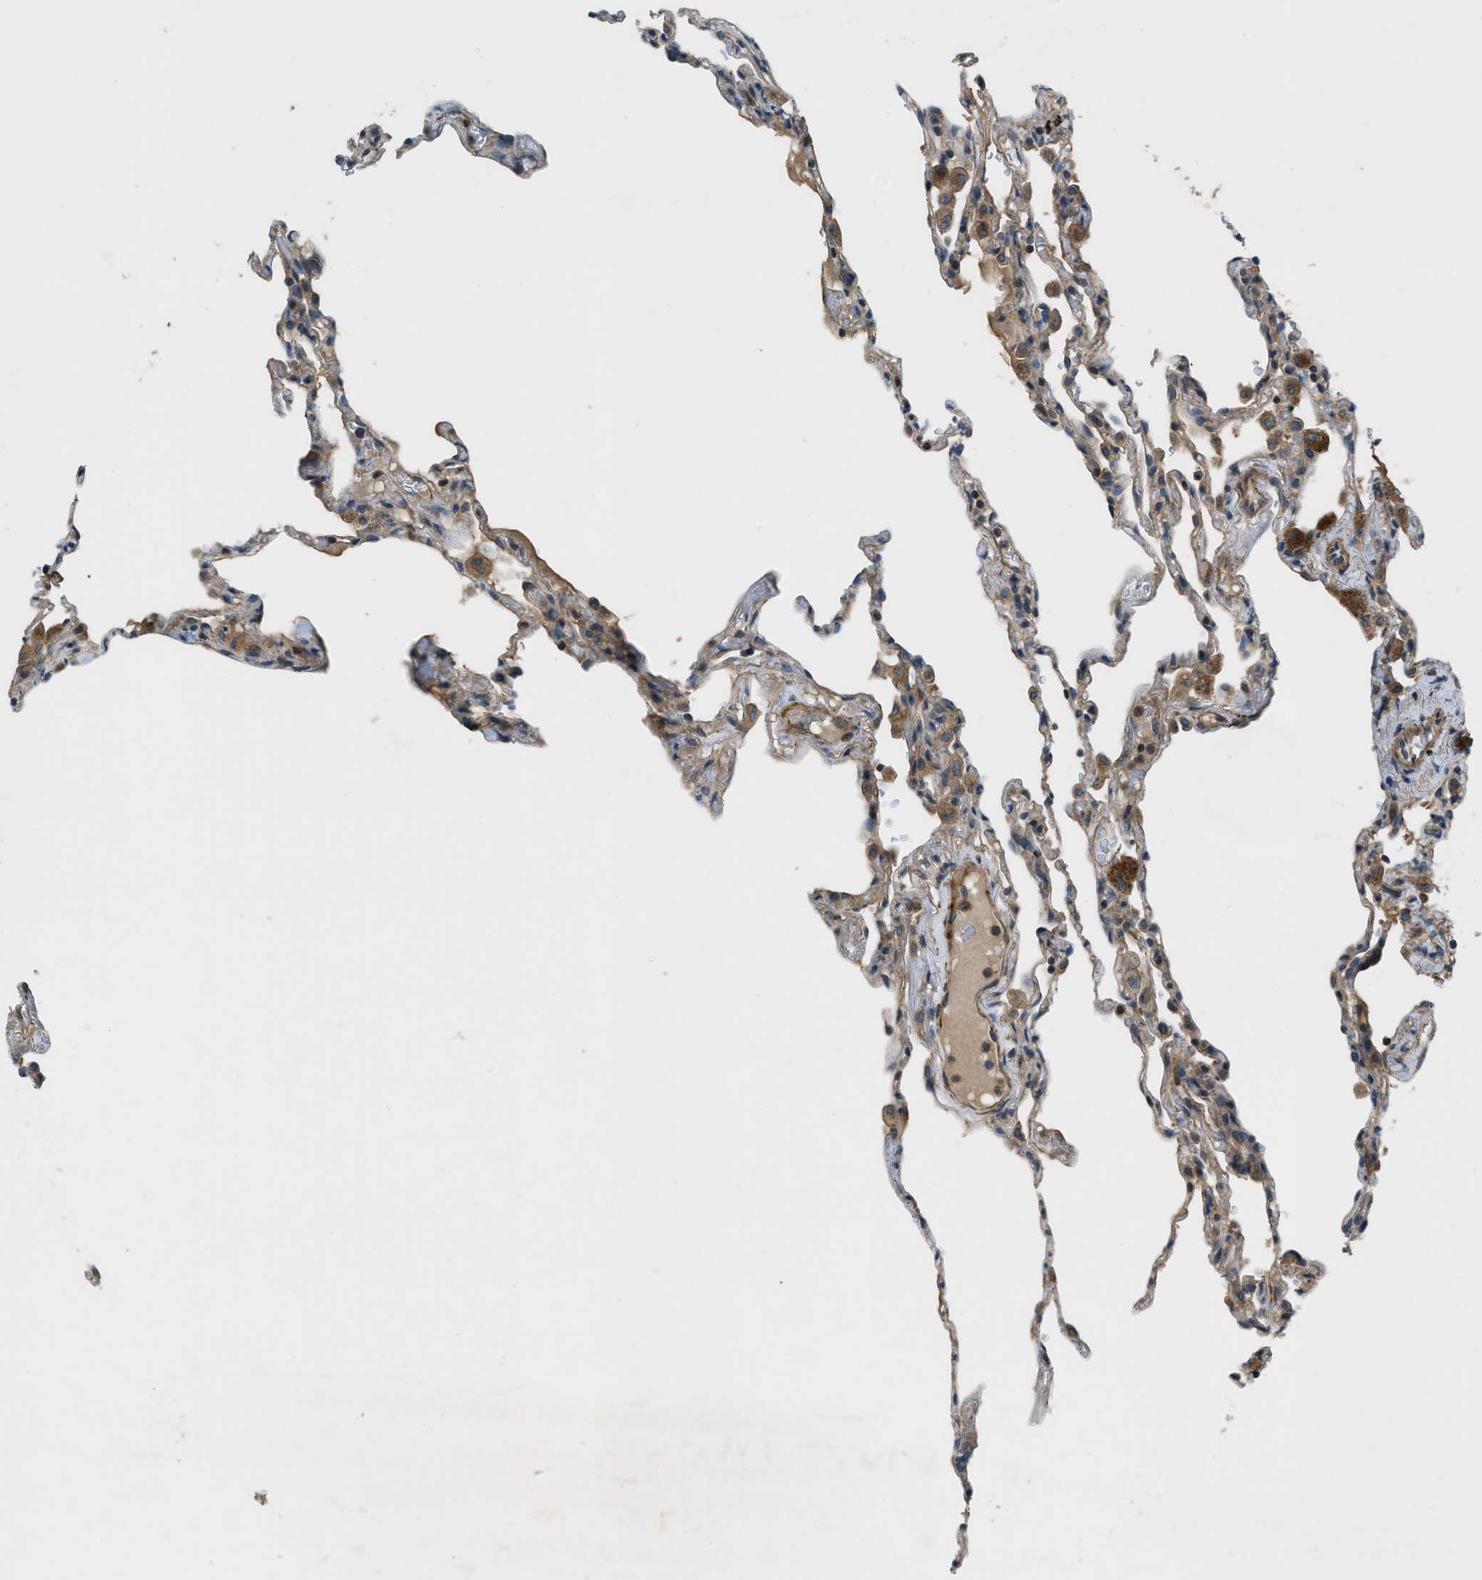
{"staining": {"intensity": "weak", "quantity": "25%-75%", "location": "cytoplasmic/membranous"}, "tissue": "lung", "cell_type": "Alveolar cells", "image_type": "normal", "snomed": [{"axis": "morphology", "description": "Normal tissue, NOS"}, {"axis": "topography", "description": "Lung"}], "caption": "Immunohistochemistry (IHC) of unremarkable lung shows low levels of weak cytoplasmic/membranous expression in about 25%-75% of alveolar cells. (DAB (3,3'-diaminobenzidine) IHC with brightfield microscopy, high magnification).", "gene": "VEZT", "patient": {"sex": "male", "age": 59}}